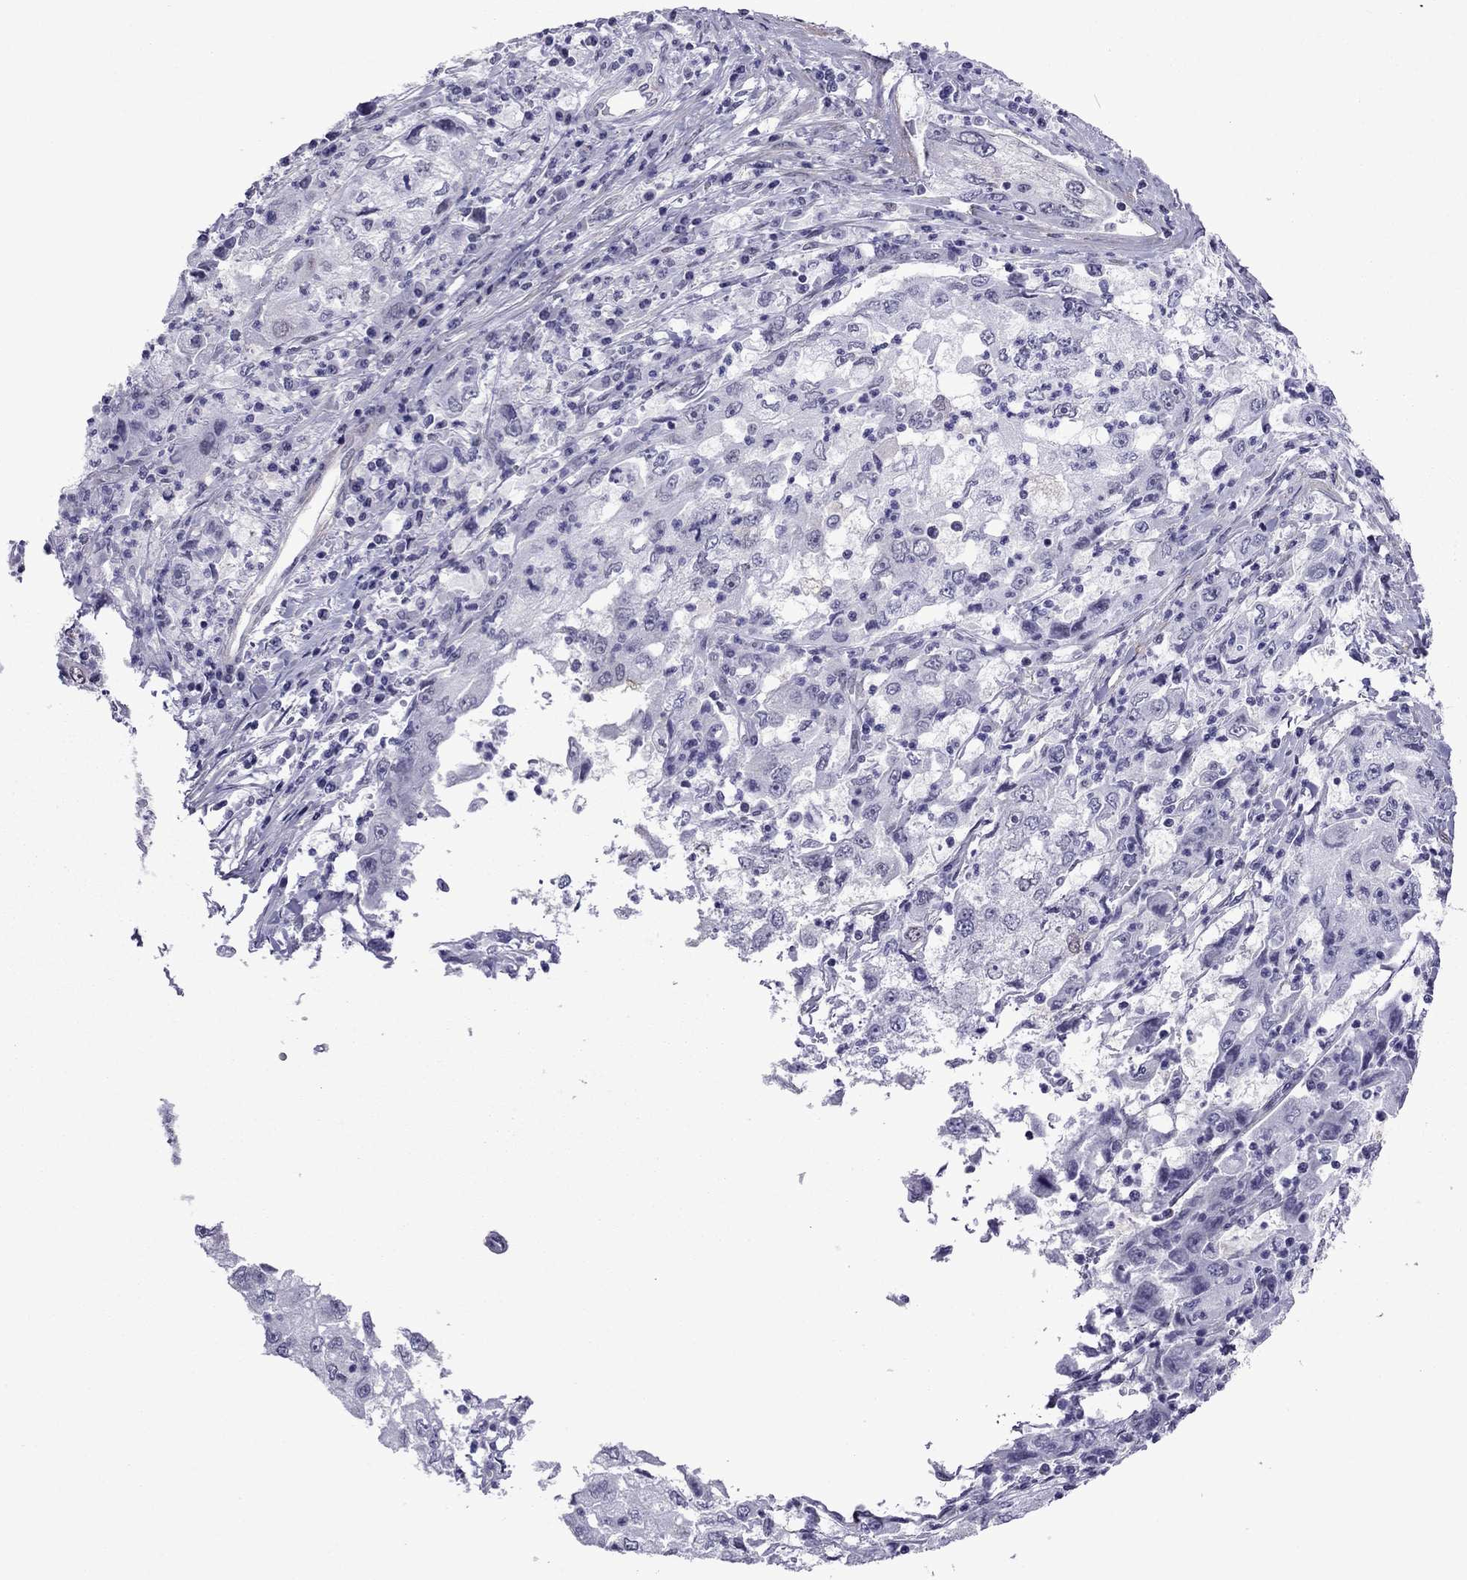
{"staining": {"intensity": "negative", "quantity": "none", "location": "none"}, "tissue": "cervical cancer", "cell_type": "Tumor cells", "image_type": "cancer", "snomed": [{"axis": "morphology", "description": "Squamous cell carcinoma, NOS"}, {"axis": "topography", "description": "Cervix"}], "caption": "There is no significant staining in tumor cells of cervical cancer (squamous cell carcinoma).", "gene": "ZNF646", "patient": {"sex": "female", "age": 36}}